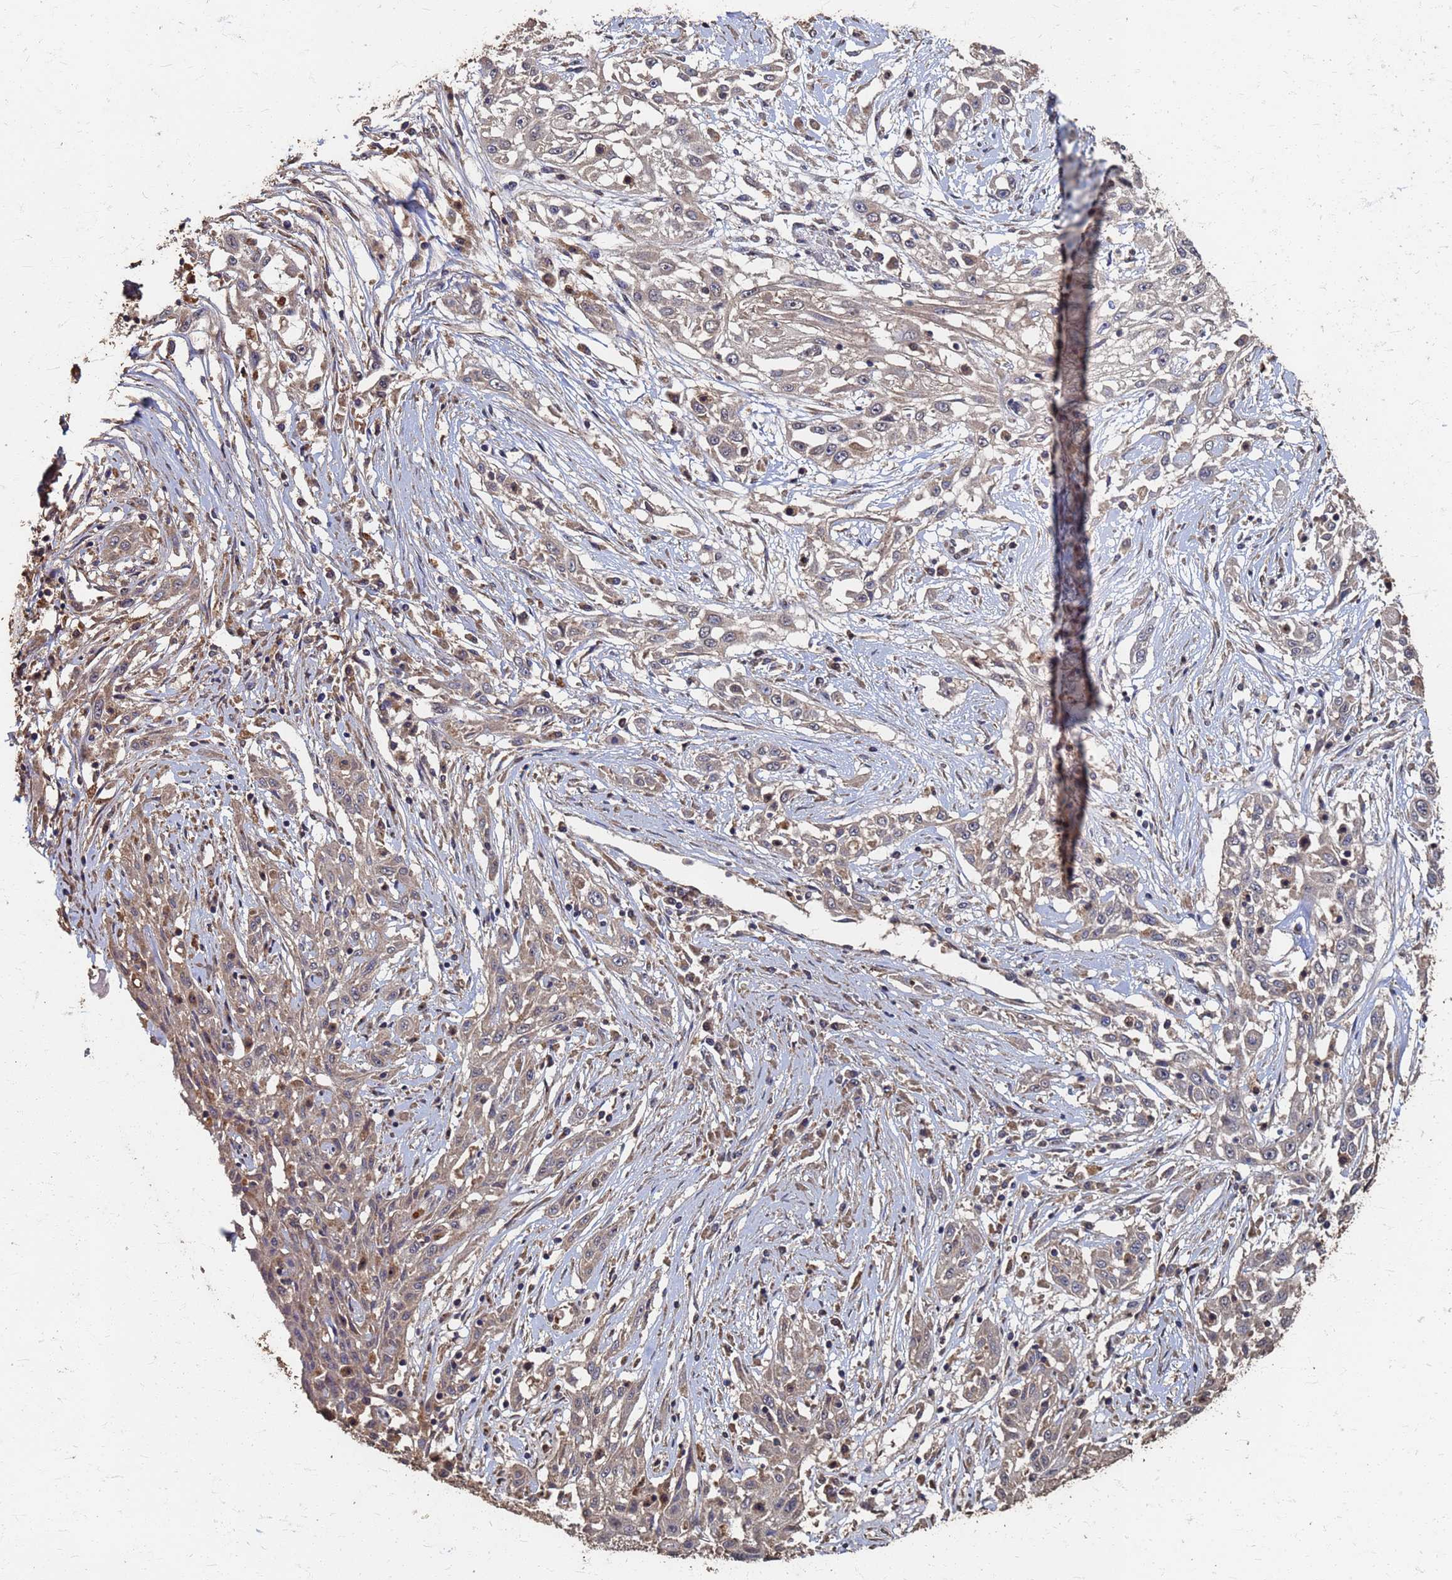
{"staining": {"intensity": "weak", "quantity": ">75%", "location": "cytoplasmic/membranous"}, "tissue": "skin cancer", "cell_type": "Tumor cells", "image_type": "cancer", "snomed": [{"axis": "morphology", "description": "Squamous cell carcinoma, NOS"}, {"axis": "morphology", "description": "Squamous cell carcinoma, metastatic, NOS"}, {"axis": "topography", "description": "Skin"}, {"axis": "topography", "description": "Lymph node"}], "caption": "Skin metastatic squamous cell carcinoma tissue exhibits weak cytoplasmic/membranous expression in approximately >75% of tumor cells, visualized by immunohistochemistry.", "gene": "DPH5", "patient": {"sex": "male", "age": 75}}